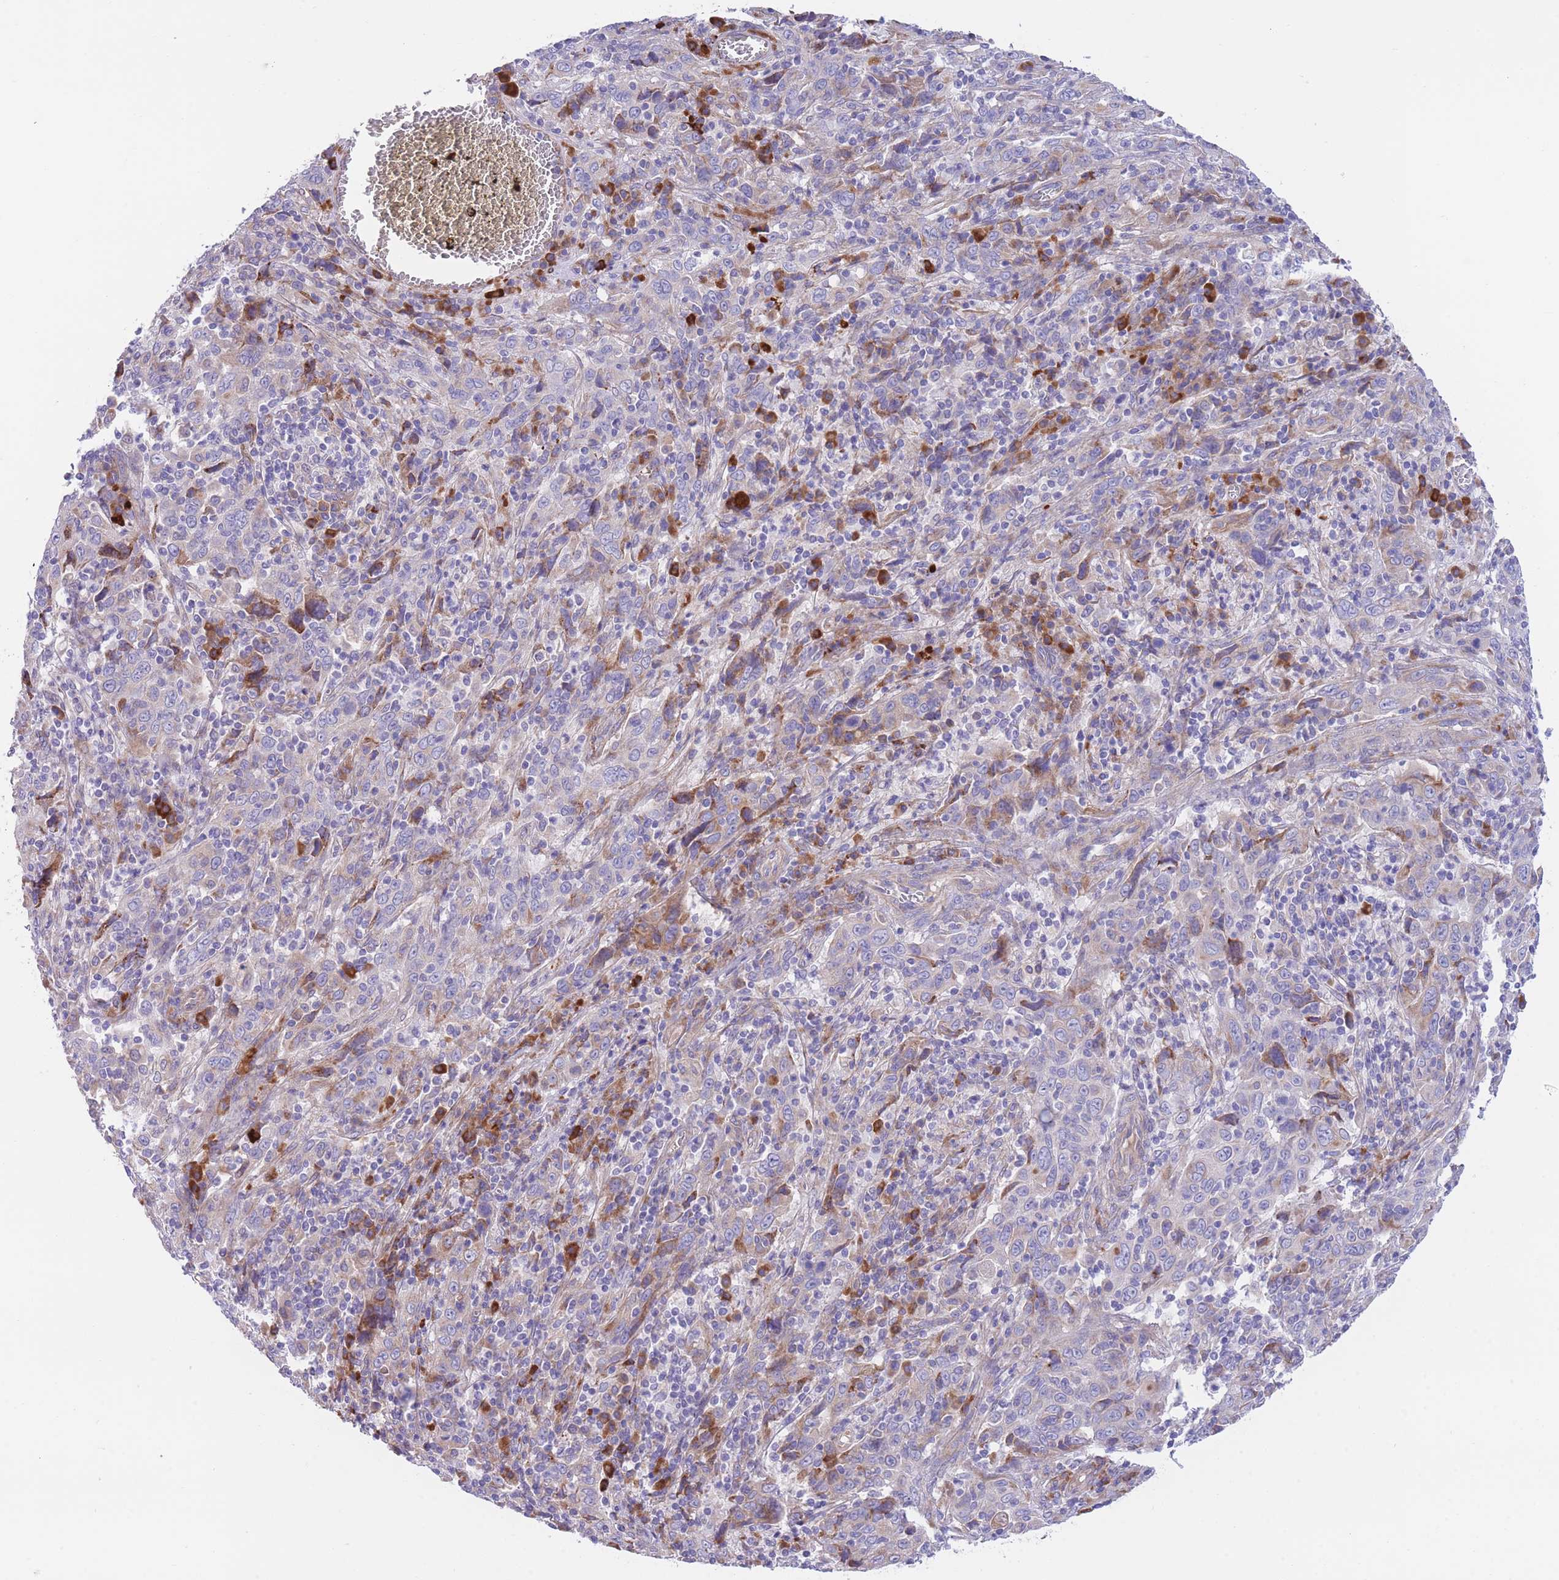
{"staining": {"intensity": "negative", "quantity": "none", "location": "none"}, "tissue": "cervical cancer", "cell_type": "Tumor cells", "image_type": "cancer", "snomed": [{"axis": "morphology", "description": "Squamous cell carcinoma, NOS"}, {"axis": "topography", "description": "Cervix"}], "caption": "Human cervical cancer (squamous cell carcinoma) stained for a protein using immunohistochemistry shows no expression in tumor cells.", "gene": "DET1", "patient": {"sex": "female", "age": 46}}